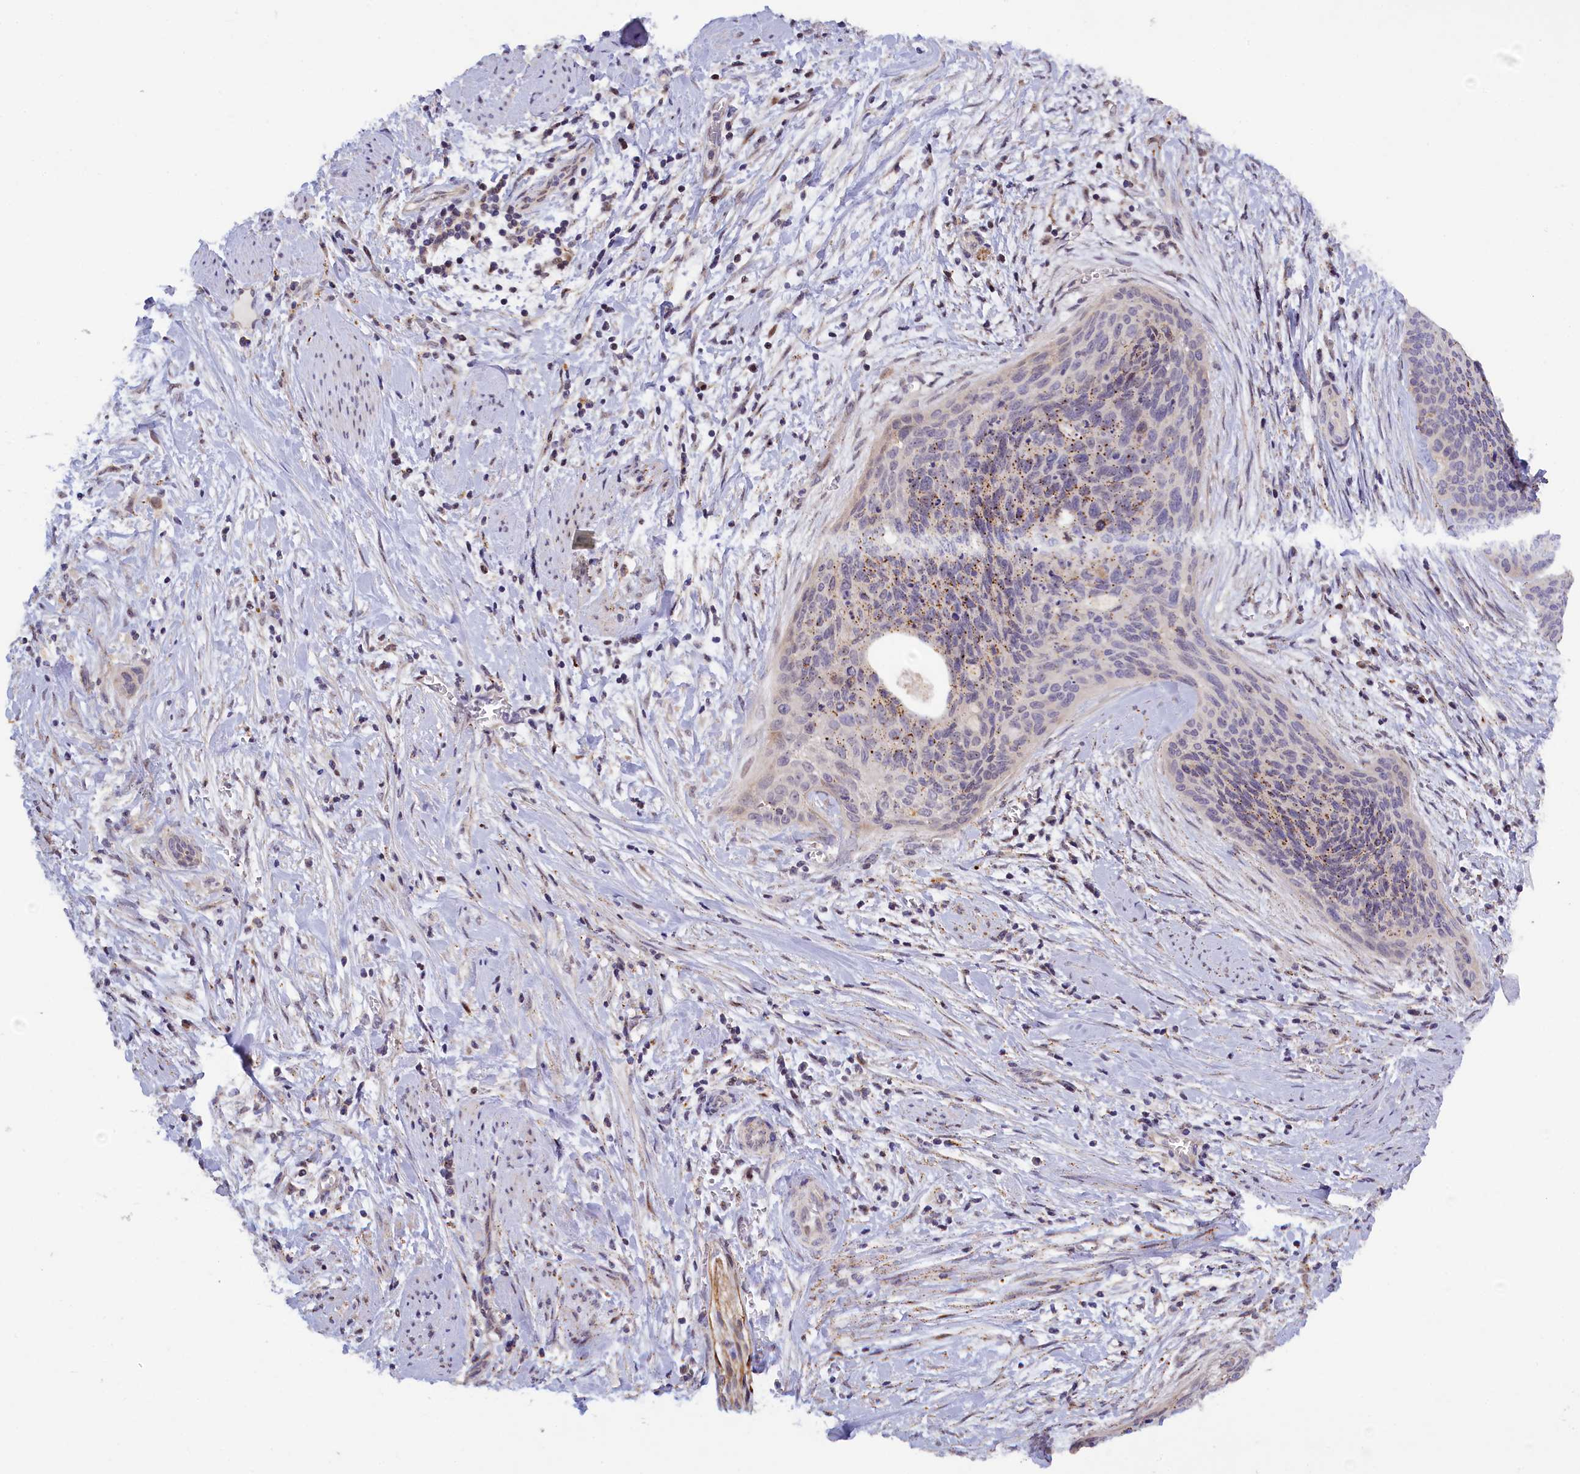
{"staining": {"intensity": "moderate", "quantity": "<25%", "location": "cytoplasmic/membranous"}, "tissue": "cervical cancer", "cell_type": "Tumor cells", "image_type": "cancer", "snomed": [{"axis": "morphology", "description": "Squamous cell carcinoma, NOS"}, {"axis": "topography", "description": "Cervix"}], "caption": "Immunohistochemistry (DAB (3,3'-diaminobenzidine)) staining of cervical cancer (squamous cell carcinoma) reveals moderate cytoplasmic/membranous protein expression in about <25% of tumor cells. The staining was performed using DAB (3,3'-diaminobenzidine) to visualize the protein expression in brown, while the nuclei were stained in blue with hematoxylin (Magnification: 20x).", "gene": "HYKK", "patient": {"sex": "female", "age": 55}}